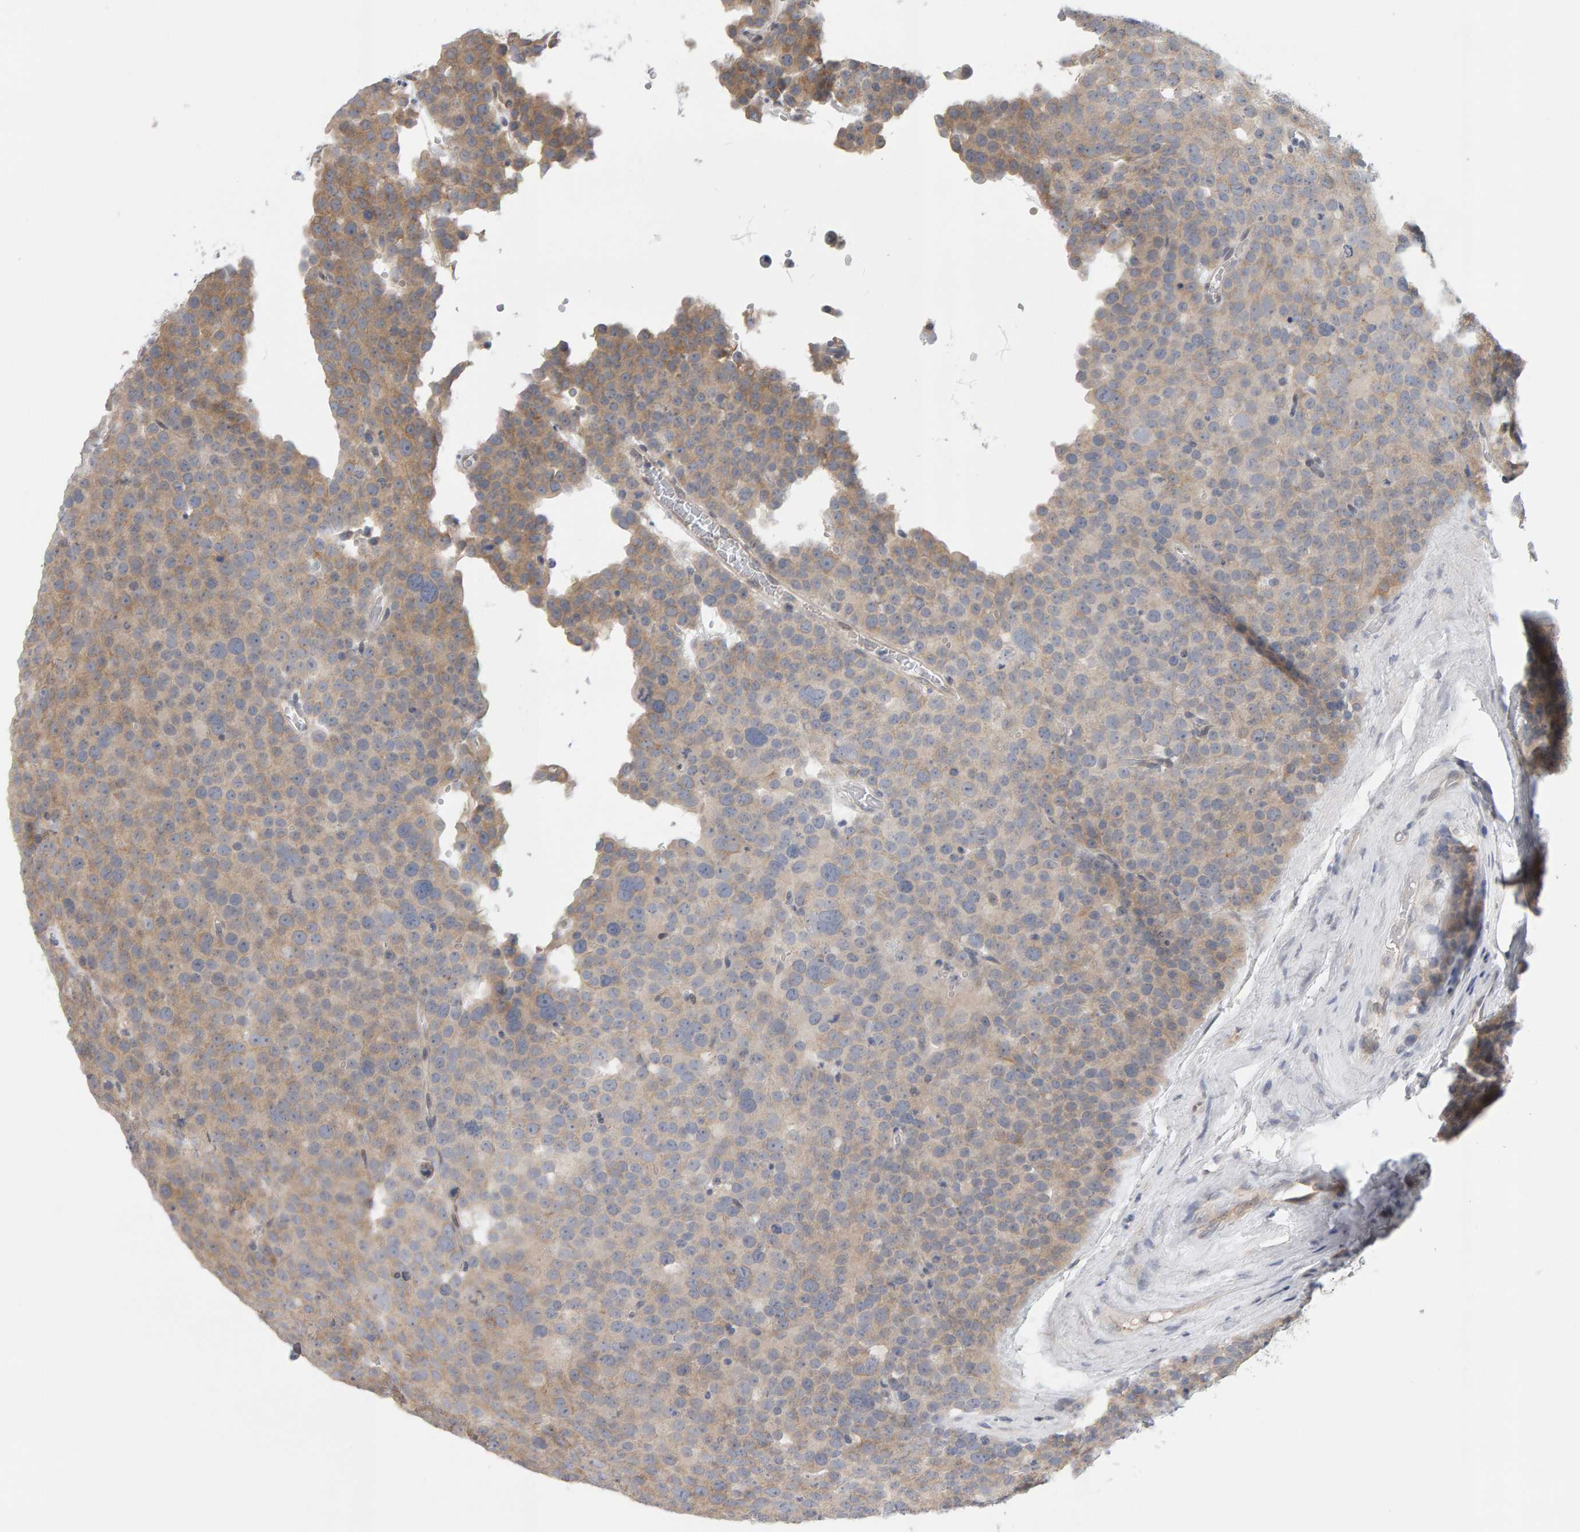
{"staining": {"intensity": "weak", "quantity": "25%-75%", "location": "cytoplasmic/membranous"}, "tissue": "testis cancer", "cell_type": "Tumor cells", "image_type": "cancer", "snomed": [{"axis": "morphology", "description": "Seminoma, NOS"}, {"axis": "topography", "description": "Testis"}], "caption": "This image exhibits testis seminoma stained with IHC to label a protein in brown. The cytoplasmic/membranous of tumor cells show weak positivity for the protein. Nuclei are counter-stained blue.", "gene": "MSRA", "patient": {"sex": "male", "age": 71}}